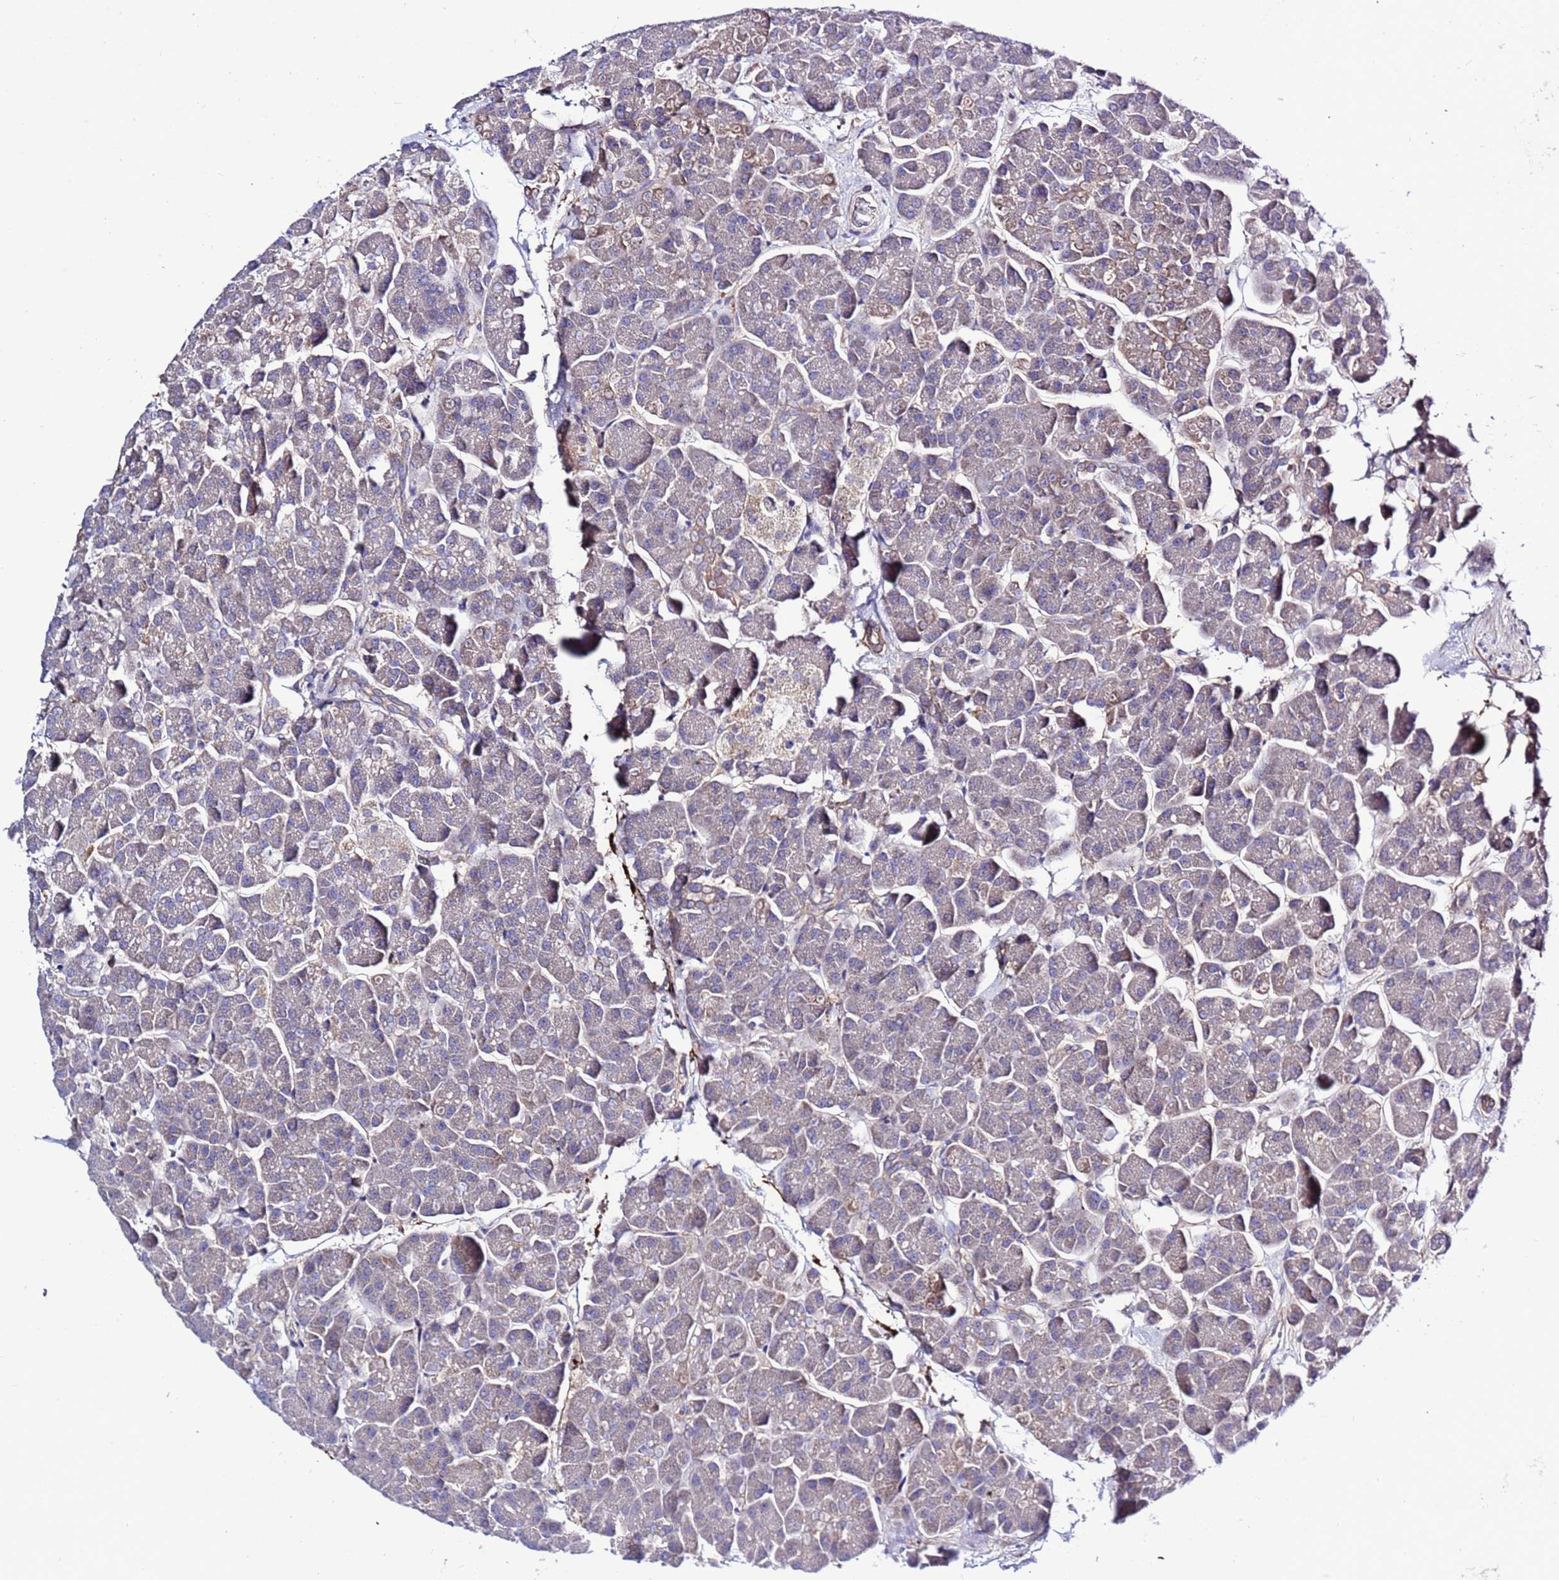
{"staining": {"intensity": "moderate", "quantity": "<25%", "location": "cytoplasmic/membranous"}, "tissue": "pancreas", "cell_type": "Exocrine glandular cells", "image_type": "normal", "snomed": [{"axis": "morphology", "description": "Normal tissue, NOS"}, {"axis": "topography", "description": "Pancreas"}, {"axis": "topography", "description": "Peripheral nerve tissue"}], "caption": "IHC staining of unremarkable pancreas, which demonstrates low levels of moderate cytoplasmic/membranous staining in about <25% of exocrine glandular cells indicating moderate cytoplasmic/membranous protein positivity. The staining was performed using DAB (3,3'-diaminobenzidine) (brown) for protein detection and nuclei were counterstained in hematoxylin (blue).", "gene": "FOXRED1", "patient": {"sex": "male", "age": 54}}